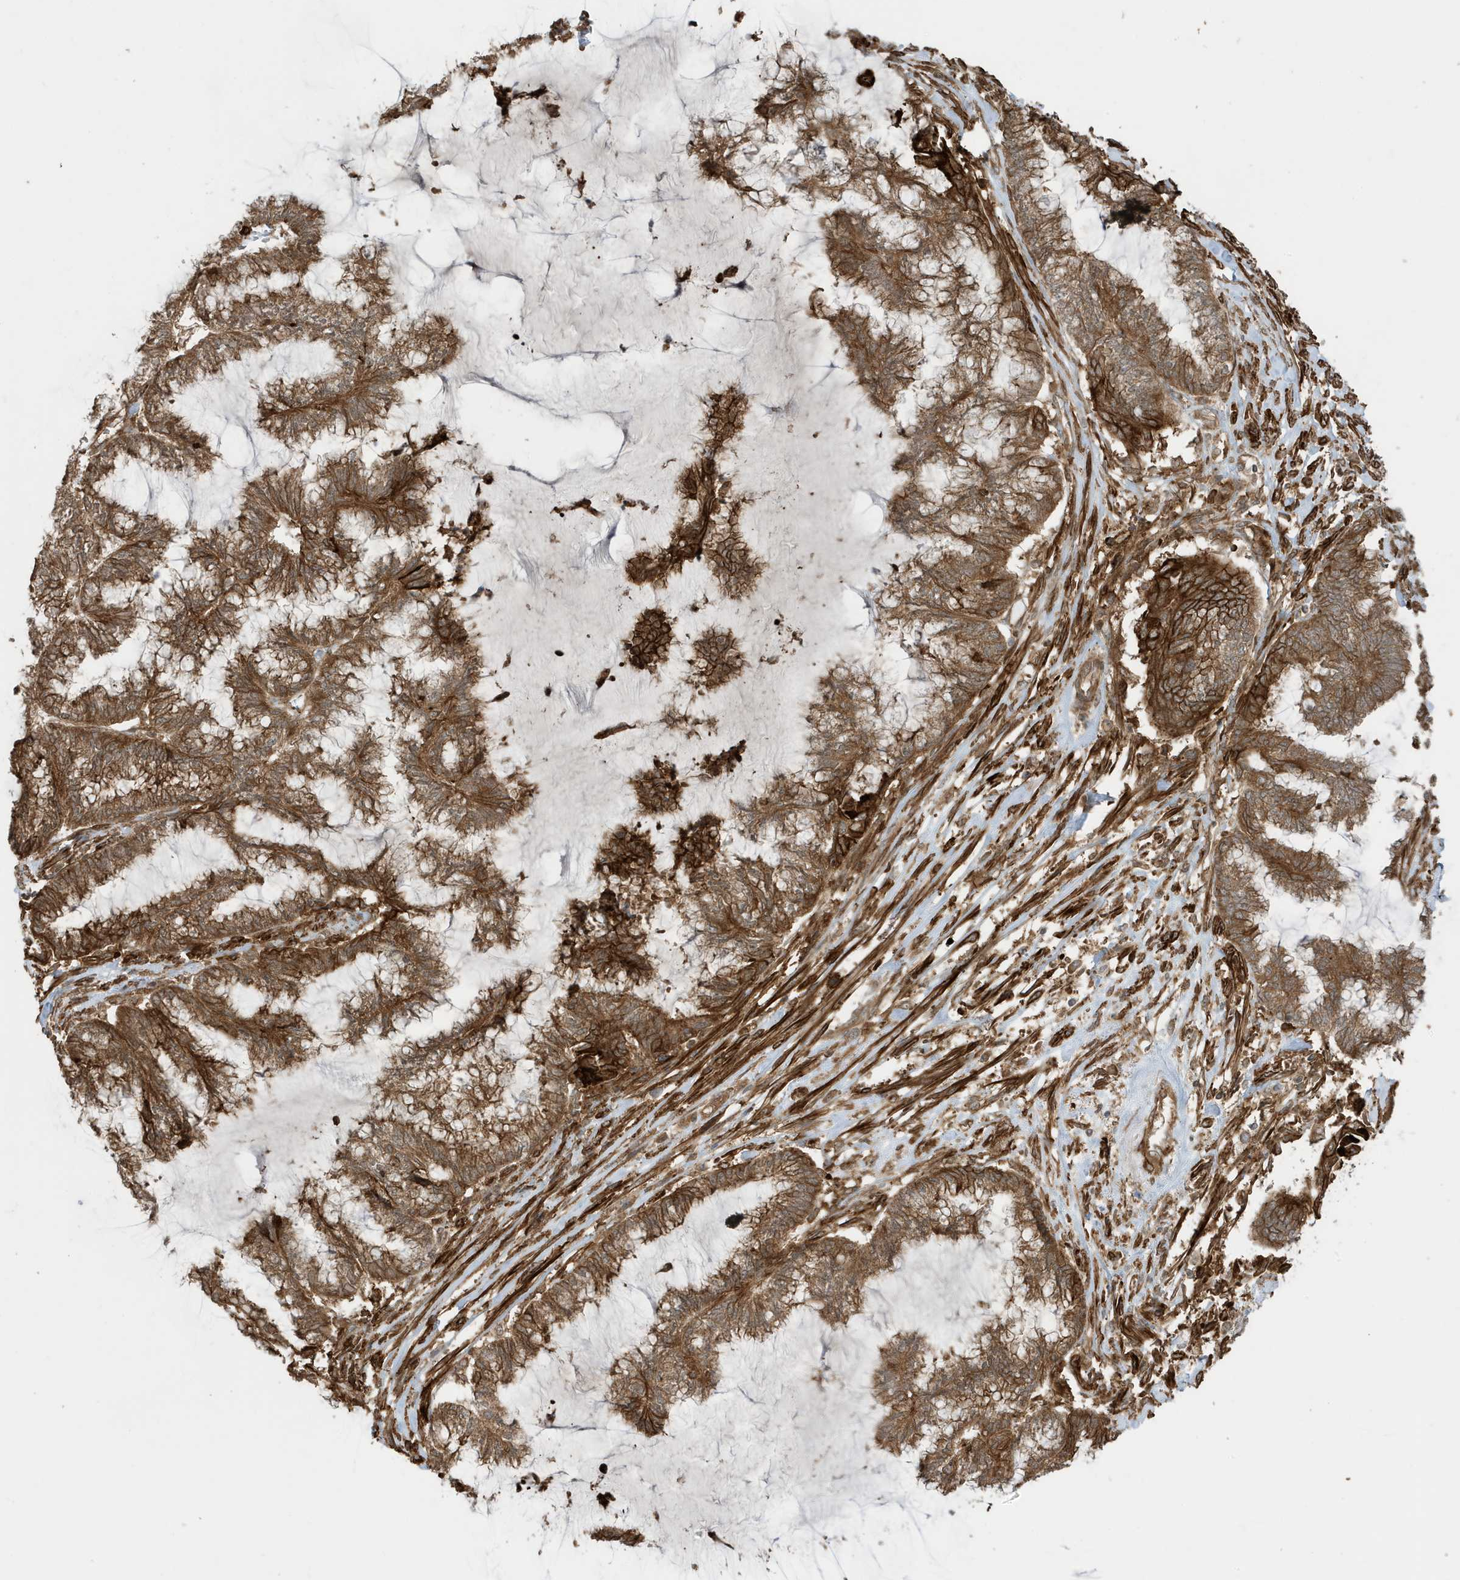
{"staining": {"intensity": "strong", "quantity": ">75%", "location": "cytoplasmic/membranous"}, "tissue": "endometrial cancer", "cell_type": "Tumor cells", "image_type": "cancer", "snomed": [{"axis": "morphology", "description": "Adenocarcinoma, NOS"}, {"axis": "topography", "description": "Endometrium"}], "caption": "Tumor cells demonstrate high levels of strong cytoplasmic/membranous staining in about >75% of cells in adenocarcinoma (endometrial). (DAB = brown stain, brightfield microscopy at high magnification).", "gene": "CDC42EP3", "patient": {"sex": "female", "age": 86}}